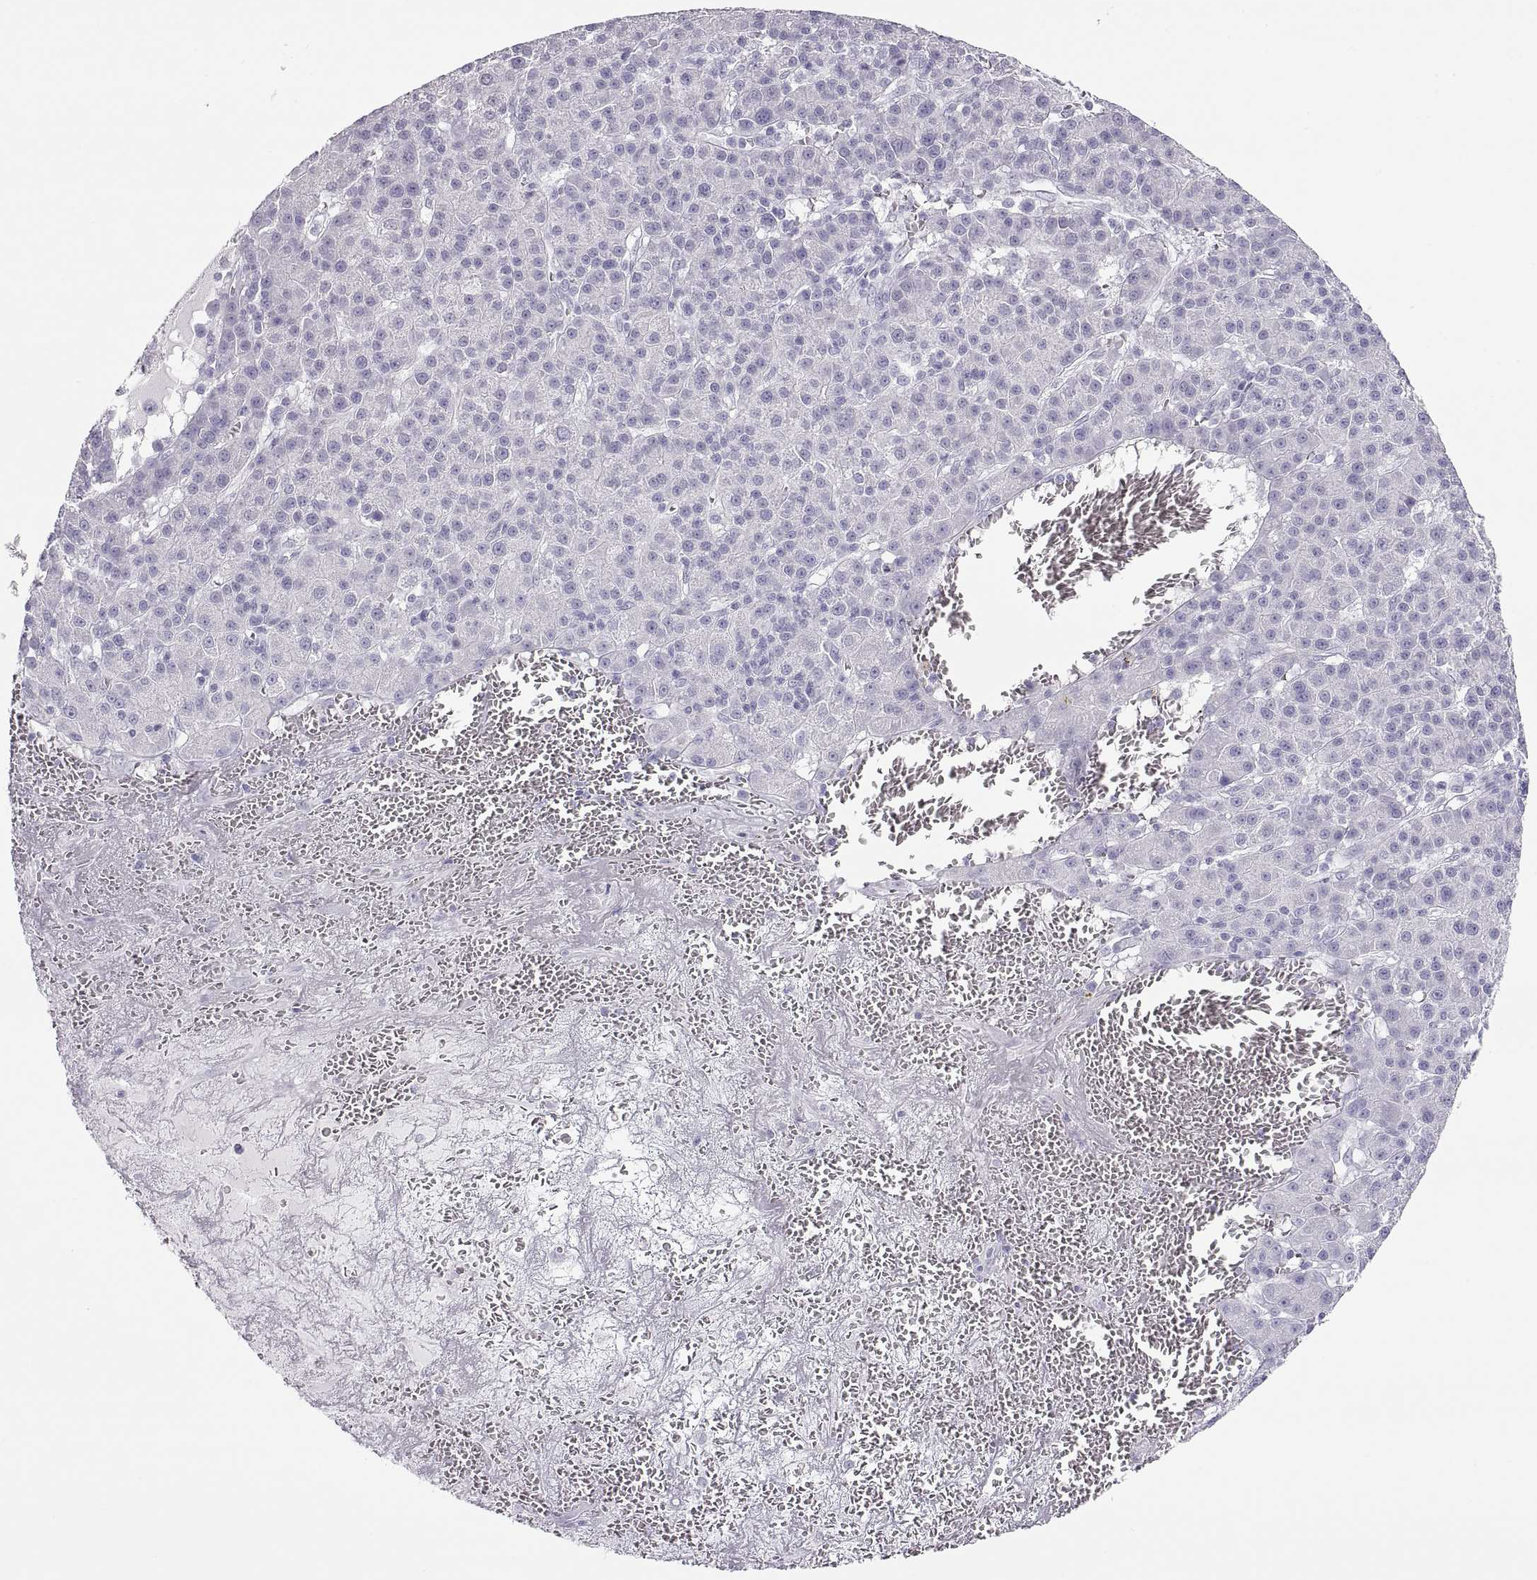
{"staining": {"intensity": "negative", "quantity": "none", "location": "none"}, "tissue": "liver cancer", "cell_type": "Tumor cells", "image_type": "cancer", "snomed": [{"axis": "morphology", "description": "Carcinoma, Hepatocellular, NOS"}, {"axis": "topography", "description": "Liver"}], "caption": "The histopathology image demonstrates no significant expression in tumor cells of liver hepatocellular carcinoma. (DAB immunohistochemistry visualized using brightfield microscopy, high magnification).", "gene": "SEMG1", "patient": {"sex": "female", "age": 60}}